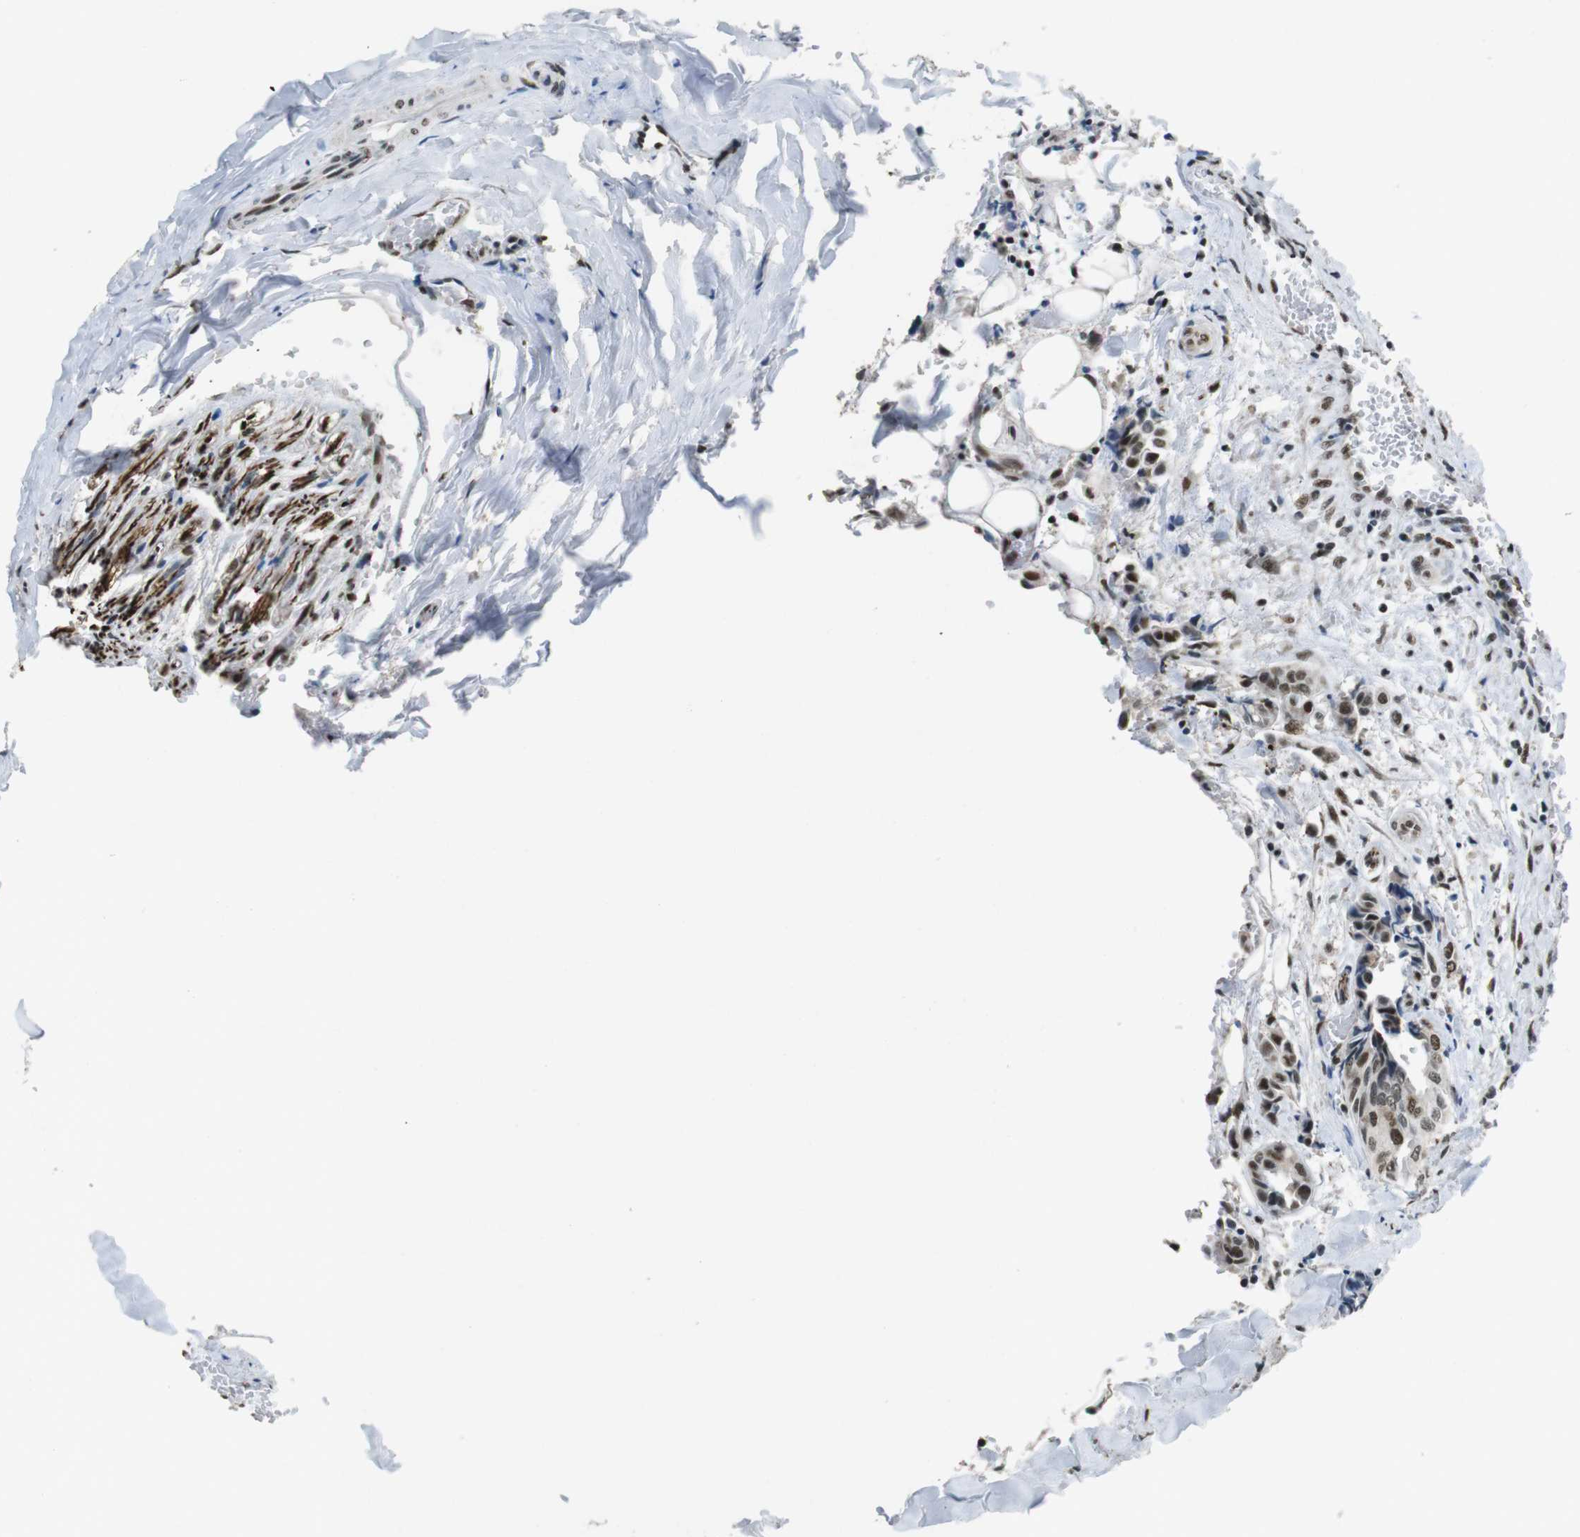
{"staining": {"intensity": "moderate", "quantity": ">75%", "location": "nuclear"}, "tissue": "head and neck cancer", "cell_type": "Tumor cells", "image_type": "cancer", "snomed": [{"axis": "morphology", "description": "Adenocarcinoma, NOS"}, {"axis": "topography", "description": "Salivary gland"}, {"axis": "topography", "description": "Head-Neck"}], "caption": "Protein expression analysis of head and neck cancer (adenocarcinoma) displays moderate nuclear expression in about >75% of tumor cells. Using DAB (3,3'-diaminobenzidine) (brown) and hematoxylin (blue) stains, captured at high magnification using brightfield microscopy.", "gene": "CSNK2B", "patient": {"sex": "female", "age": 59}}